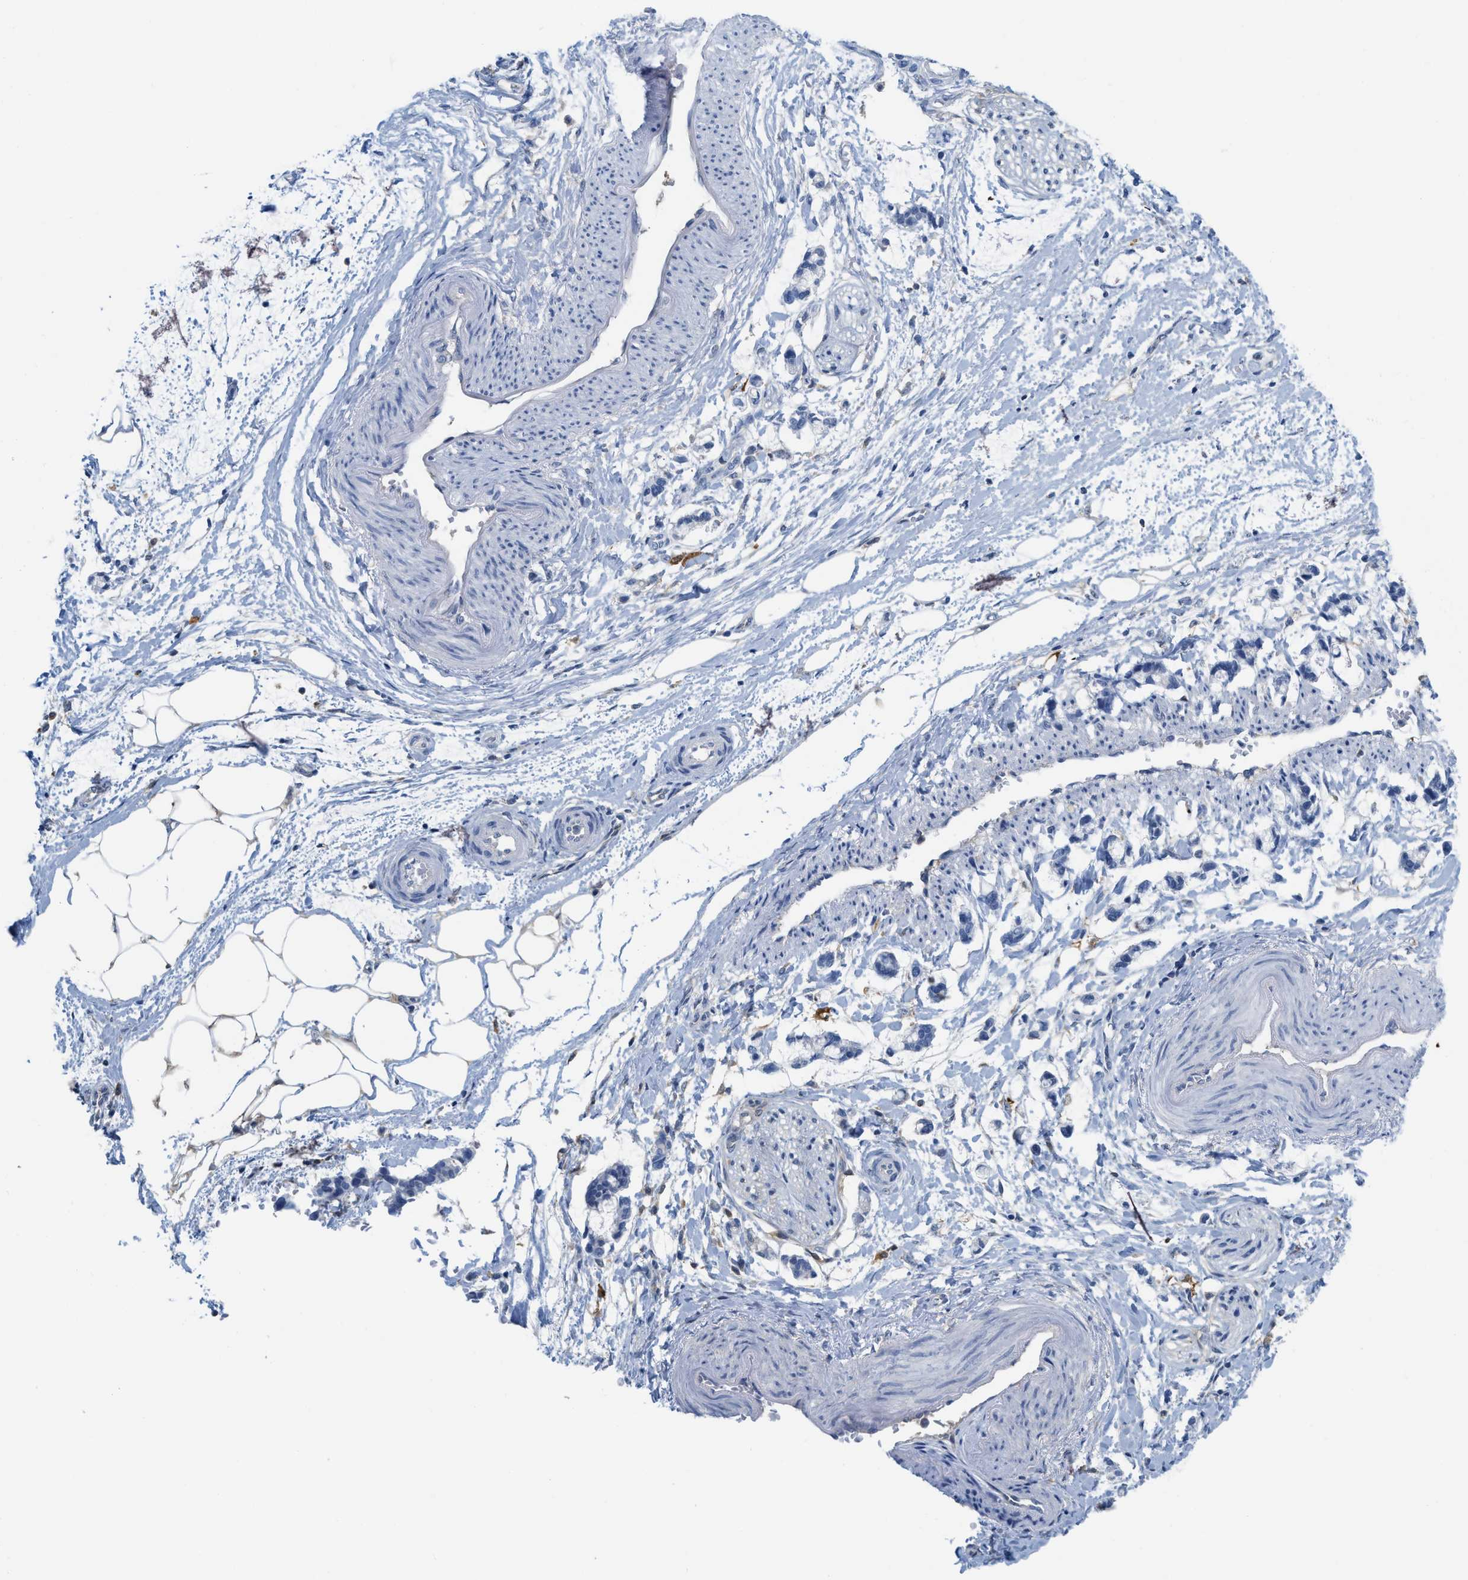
{"staining": {"intensity": "negative", "quantity": "none", "location": "none"}, "tissue": "adipose tissue", "cell_type": "Adipocytes", "image_type": "normal", "snomed": [{"axis": "morphology", "description": "Normal tissue, NOS"}, {"axis": "morphology", "description": "Adenocarcinoma, NOS"}, {"axis": "topography", "description": "Colon"}, {"axis": "topography", "description": "Peripheral nerve tissue"}], "caption": "Adipocytes are negative for brown protein staining in unremarkable adipose tissue. (Immunohistochemistry (ihc), brightfield microscopy, high magnification).", "gene": "CSTB", "patient": {"sex": "male", "age": 14}}